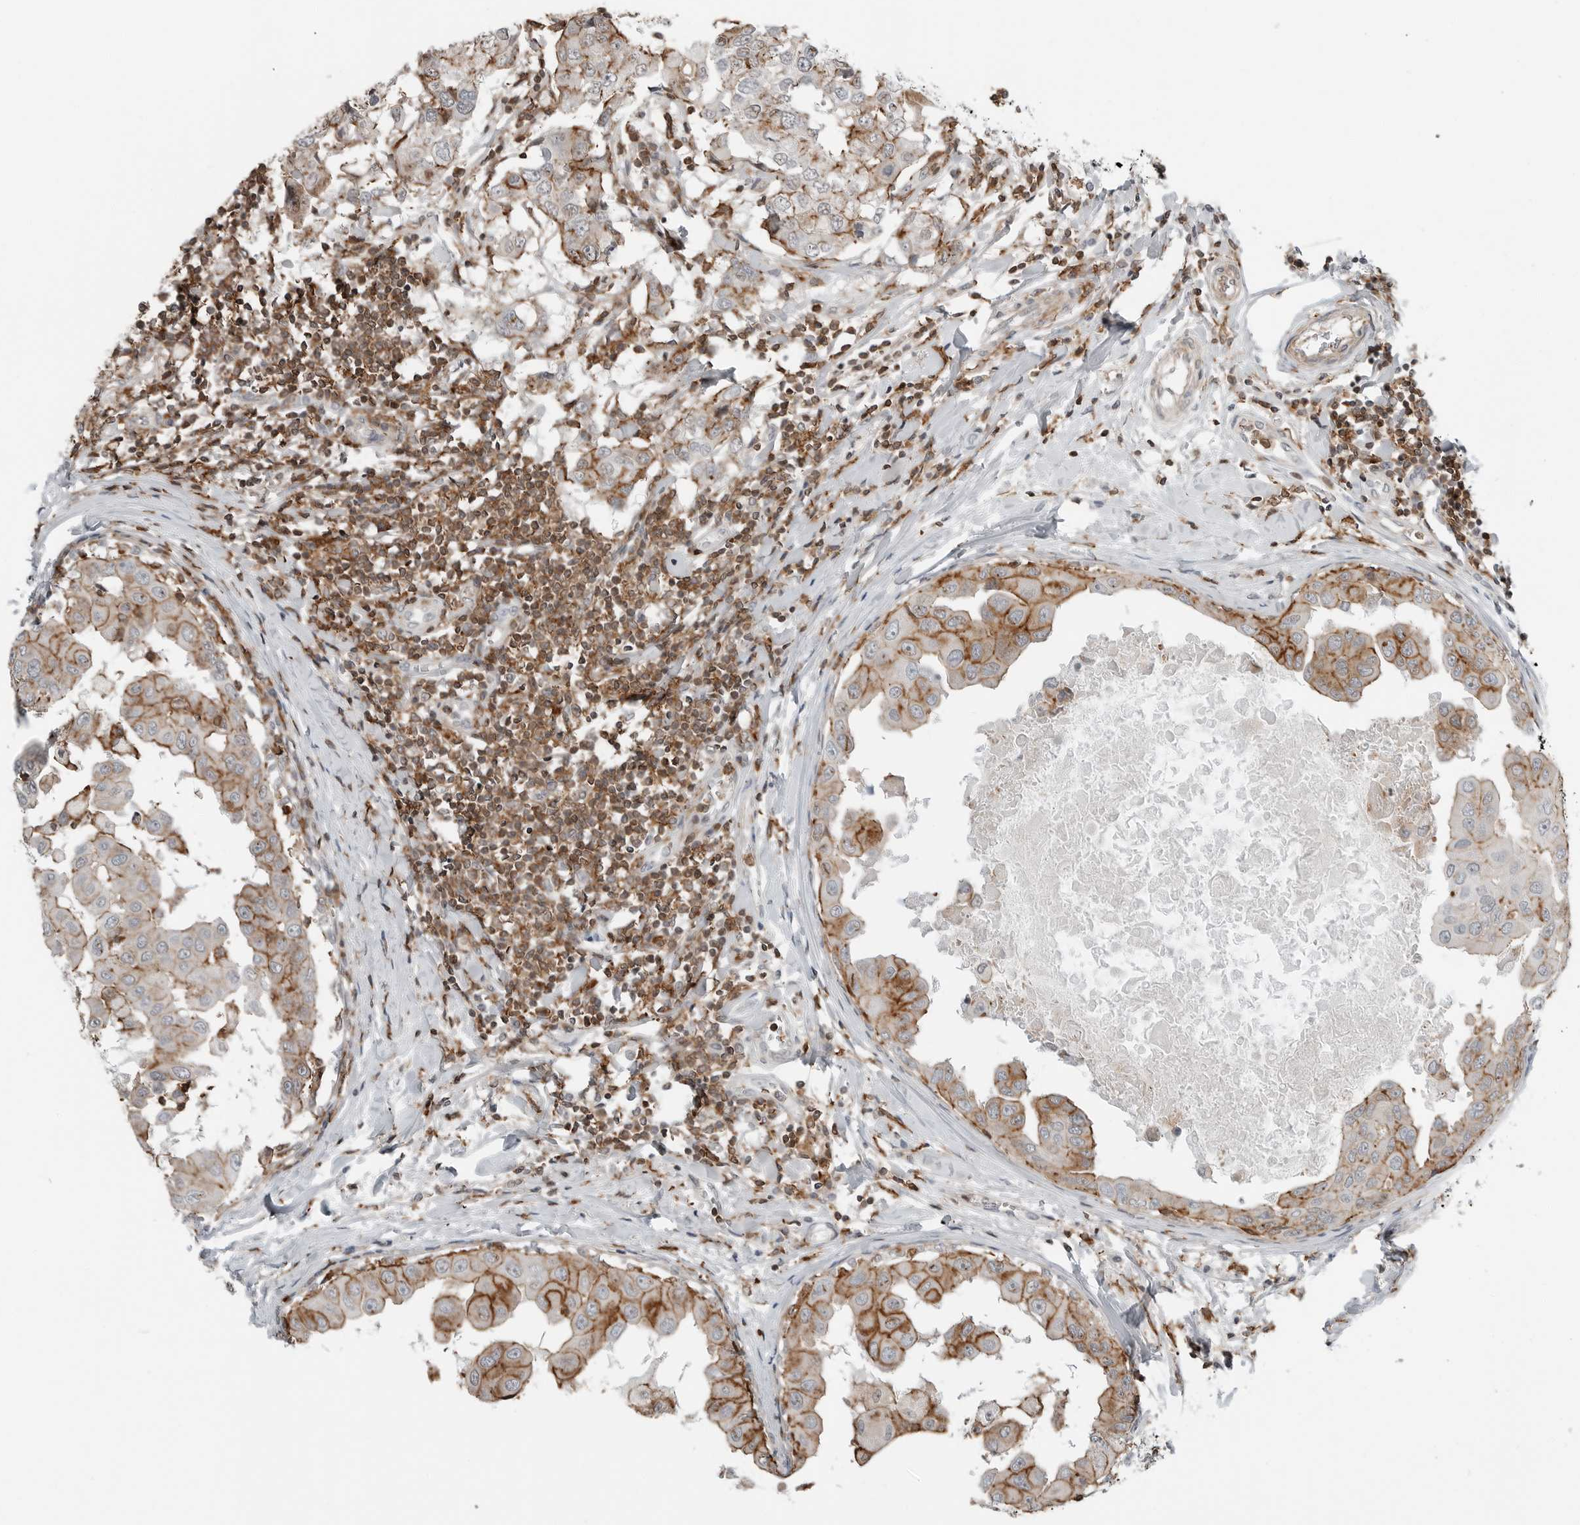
{"staining": {"intensity": "moderate", "quantity": ">75%", "location": "cytoplasmic/membranous"}, "tissue": "breast cancer", "cell_type": "Tumor cells", "image_type": "cancer", "snomed": [{"axis": "morphology", "description": "Duct carcinoma"}, {"axis": "topography", "description": "Breast"}], "caption": "A high-resolution photomicrograph shows IHC staining of breast cancer (invasive ductal carcinoma), which demonstrates moderate cytoplasmic/membranous staining in approximately >75% of tumor cells.", "gene": "LEFTY2", "patient": {"sex": "female", "age": 27}}